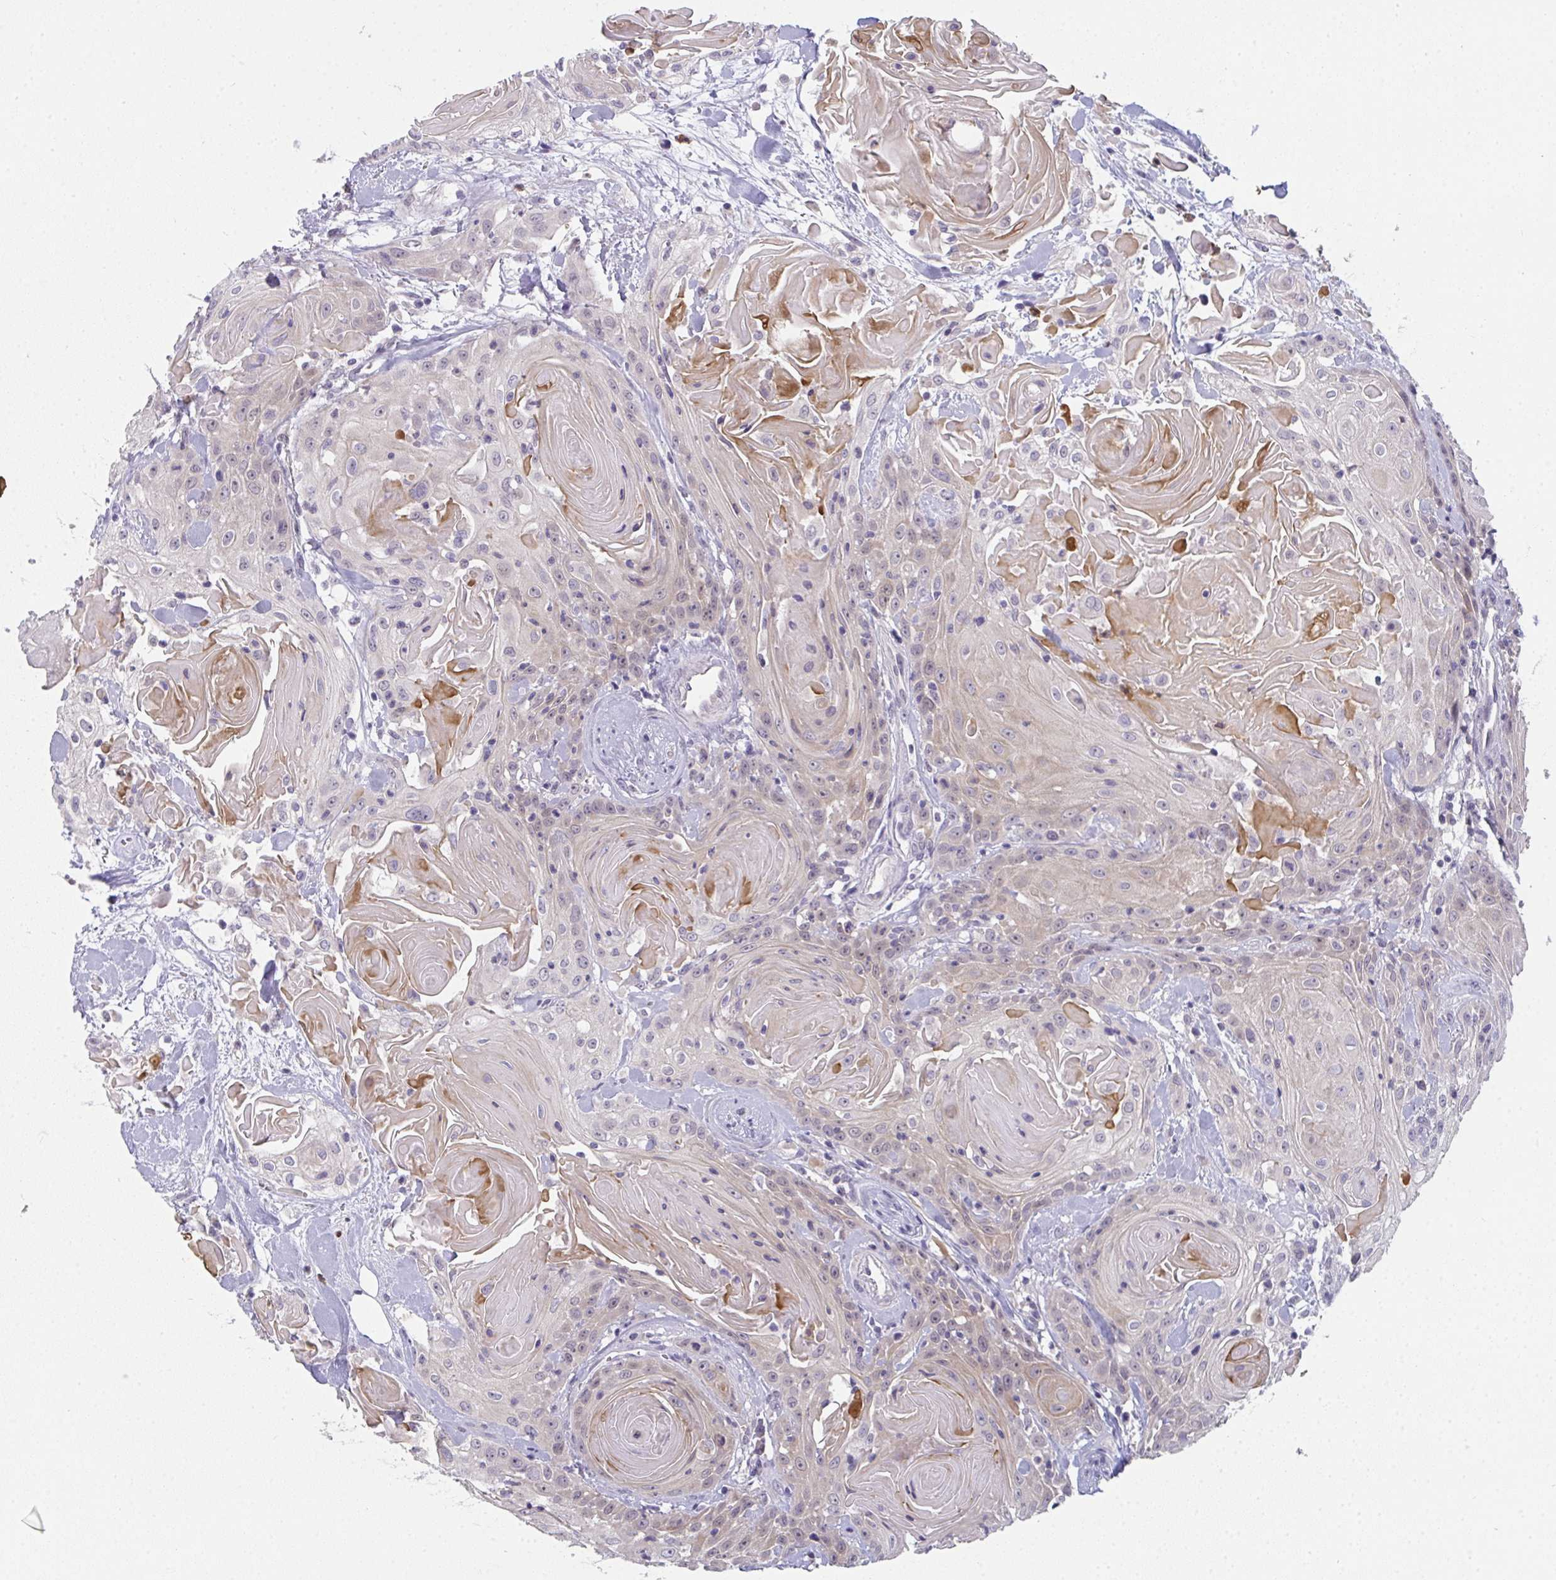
{"staining": {"intensity": "weak", "quantity": "<25%", "location": "nuclear"}, "tissue": "head and neck cancer", "cell_type": "Tumor cells", "image_type": "cancer", "snomed": [{"axis": "morphology", "description": "Squamous cell carcinoma, NOS"}, {"axis": "topography", "description": "Head-Neck"}], "caption": "IHC photomicrograph of human head and neck squamous cell carcinoma stained for a protein (brown), which demonstrates no expression in tumor cells. Brightfield microscopy of IHC stained with DAB (3,3'-diaminobenzidine) (brown) and hematoxylin (blue), captured at high magnification.", "gene": "RIOK1", "patient": {"sex": "female", "age": 84}}